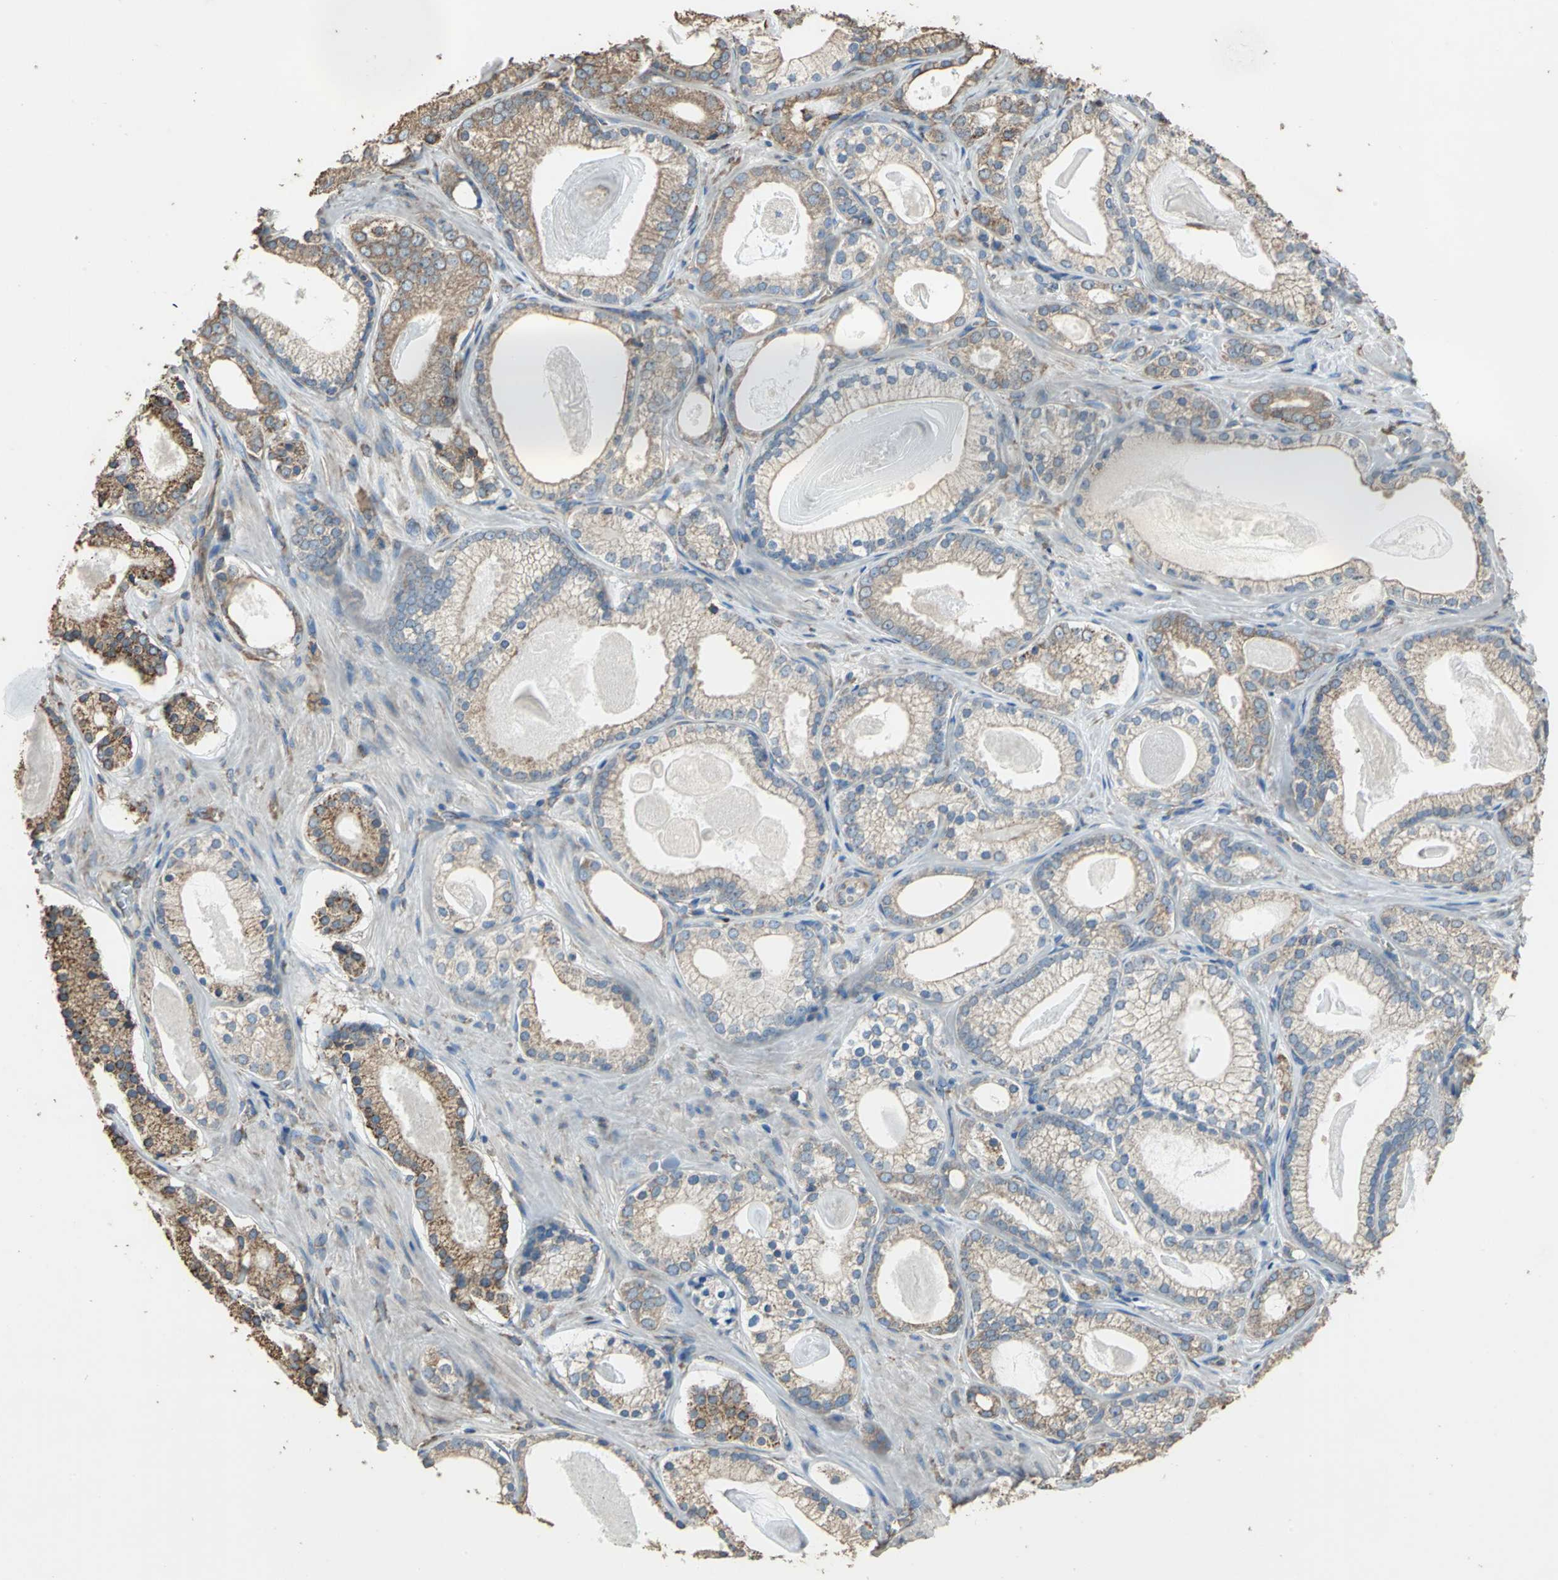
{"staining": {"intensity": "moderate", "quantity": ">75%", "location": "cytoplasmic/membranous"}, "tissue": "prostate cancer", "cell_type": "Tumor cells", "image_type": "cancer", "snomed": [{"axis": "morphology", "description": "Adenocarcinoma, Low grade"}, {"axis": "topography", "description": "Prostate"}], "caption": "There is medium levels of moderate cytoplasmic/membranous expression in tumor cells of prostate adenocarcinoma (low-grade), as demonstrated by immunohistochemical staining (brown color).", "gene": "GPANK1", "patient": {"sex": "male", "age": 59}}